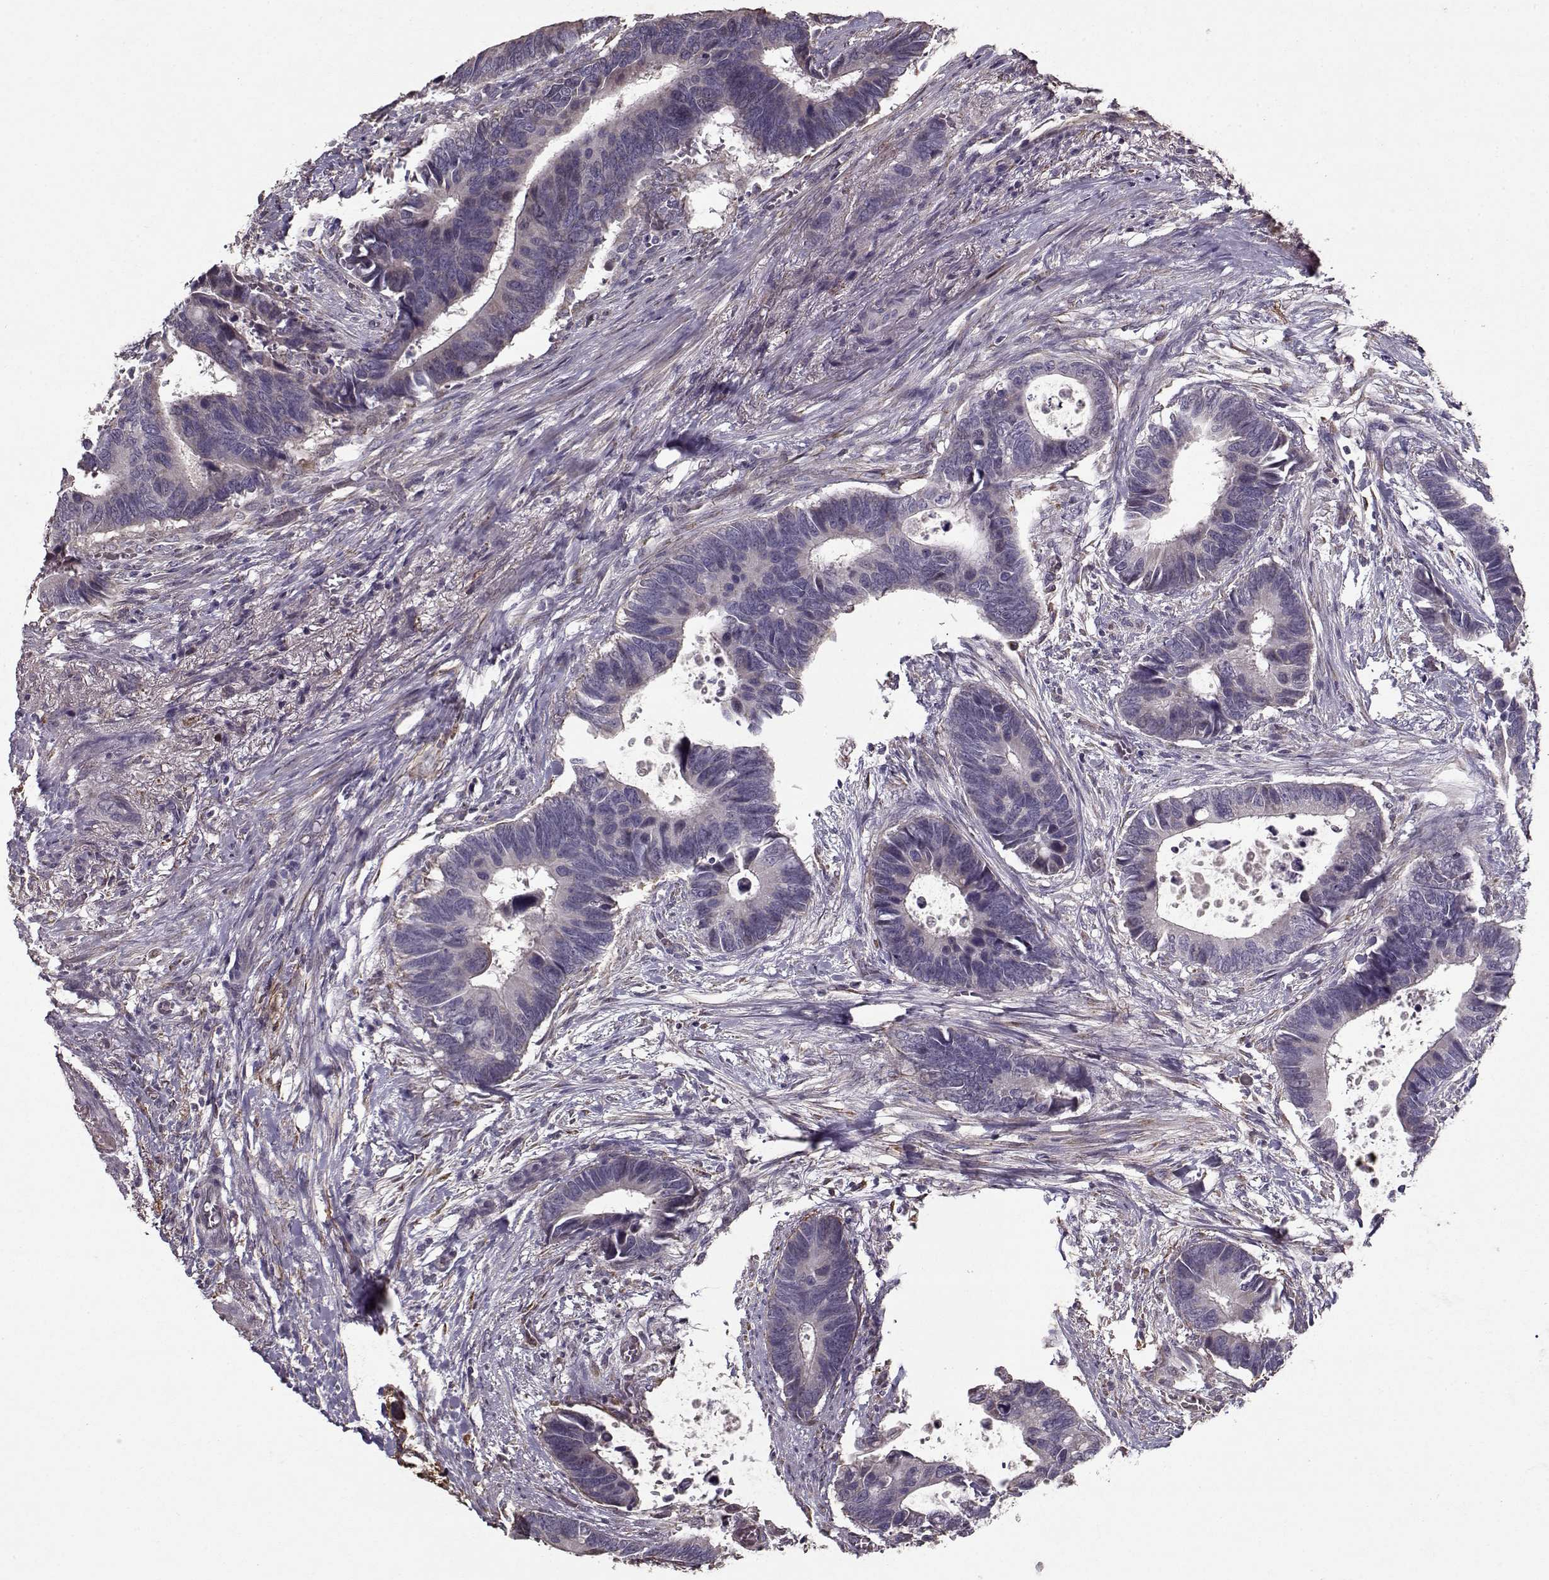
{"staining": {"intensity": "weak", "quantity": "<25%", "location": "cytoplasmic/membranous"}, "tissue": "colorectal cancer", "cell_type": "Tumor cells", "image_type": "cancer", "snomed": [{"axis": "morphology", "description": "Adenocarcinoma, NOS"}, {"axis": "topography", "description": "Colon"}], "caption": "This is an immunohistochemistry image of human colorectal cancer (adenocarcinoma). There is no positivity in tumor cells.", "gene": "LAMA2", "patient": {"sex": "male", "age": 49}}